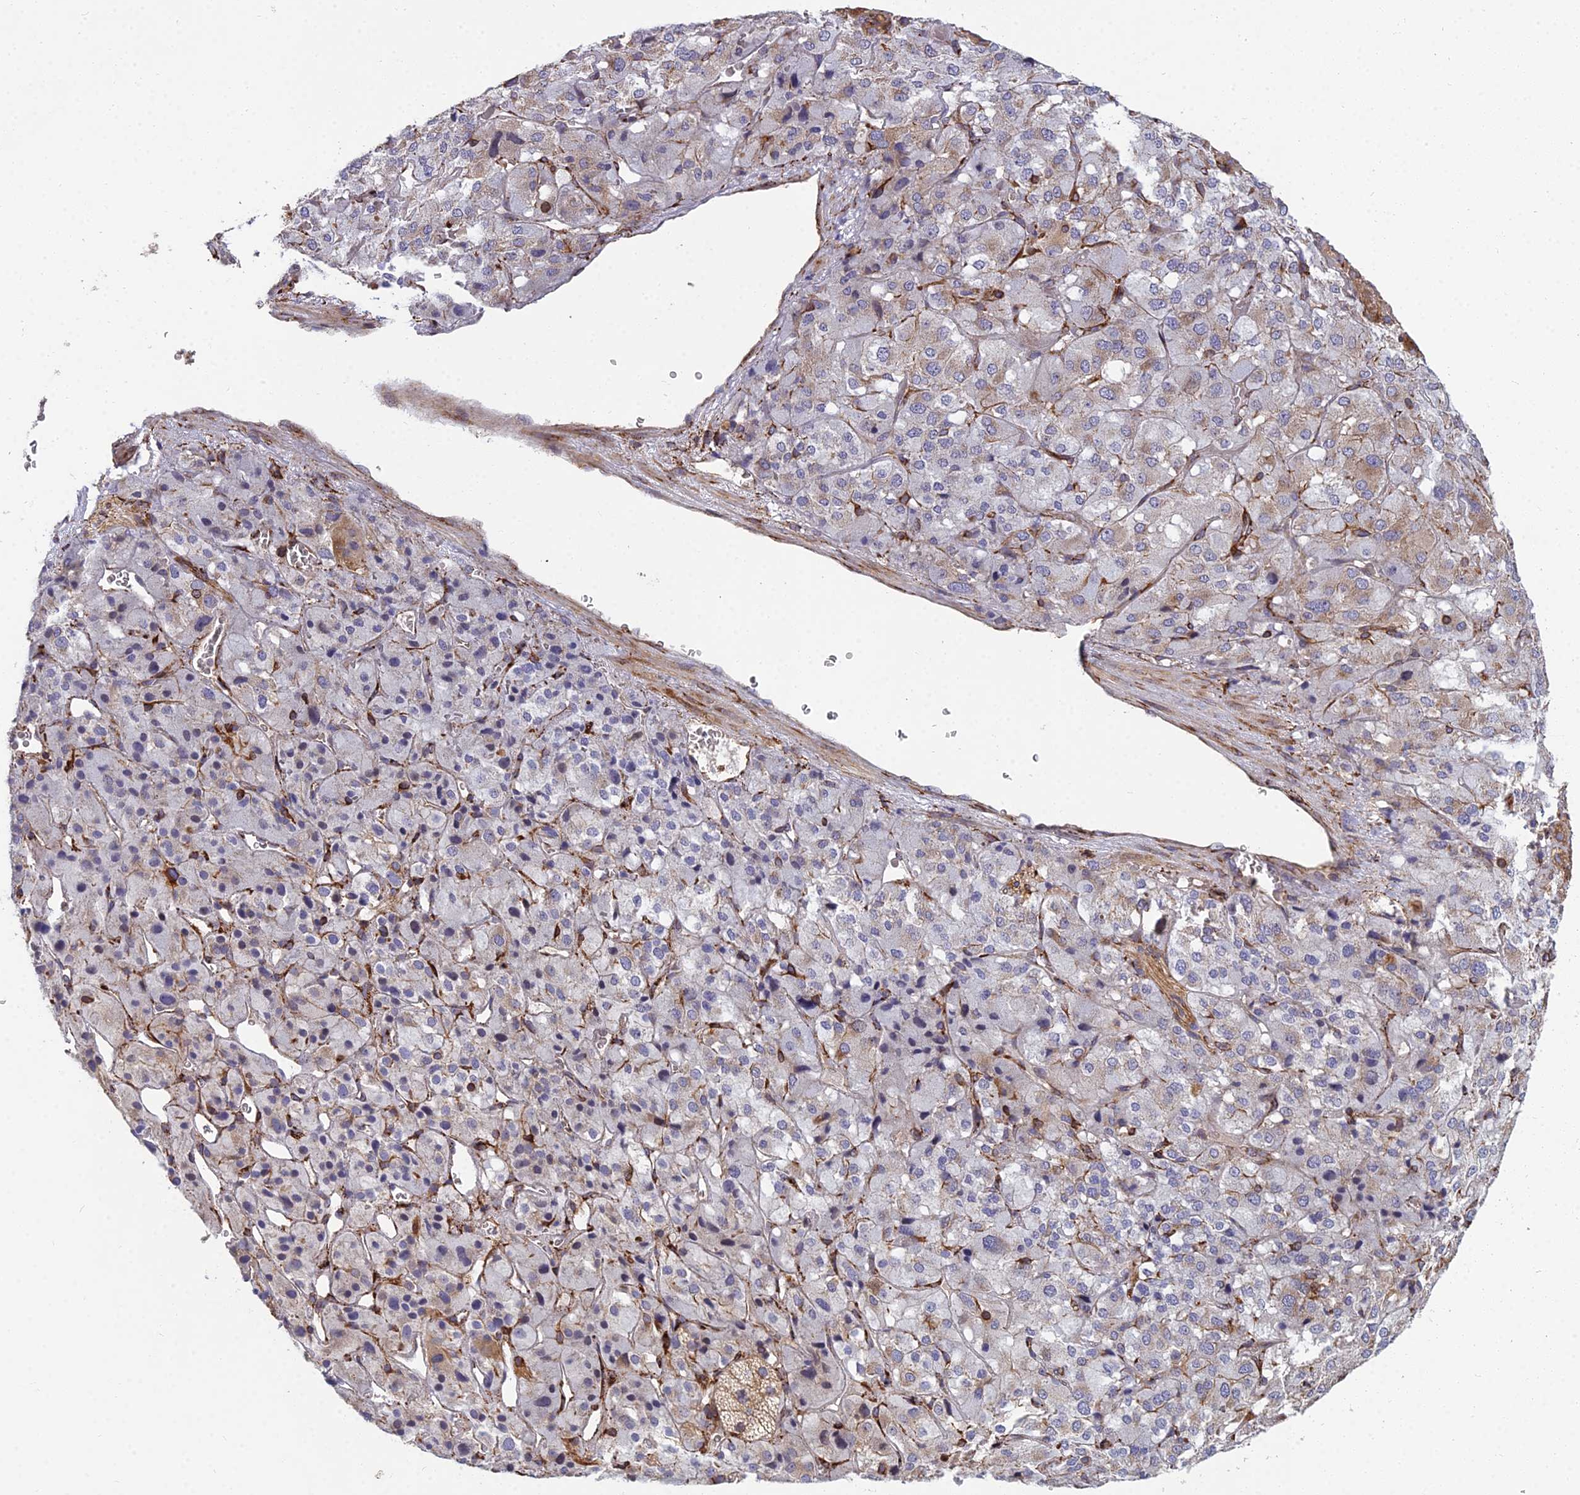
{"staining": {"intensity": "strong", "quantity": "<25%", "location": "cytoplasmic/membranous"}, "tissue": "adrenal gland", "cell_type": "Glandular cells", "image_type": "normal", "snomed": [{"axis": "morphology", "description": "Normal tissue, NOS"}, {"axis": "topography", "description": "Adrenal gland"}], "caption": "Glandular cells display medium levels of strong cytoplasmic/membranous positivity in approximately <25% of cells in benign adrenal gland. The protein of interest is stained brown, and the nuclei are stained in blue (DAB (3,3'-diaminobenzidine) IHC with brightfield microscopy, high magnification).", "gene": "NDUFAF7", "patient": {"sex": "female", "age": 44}}